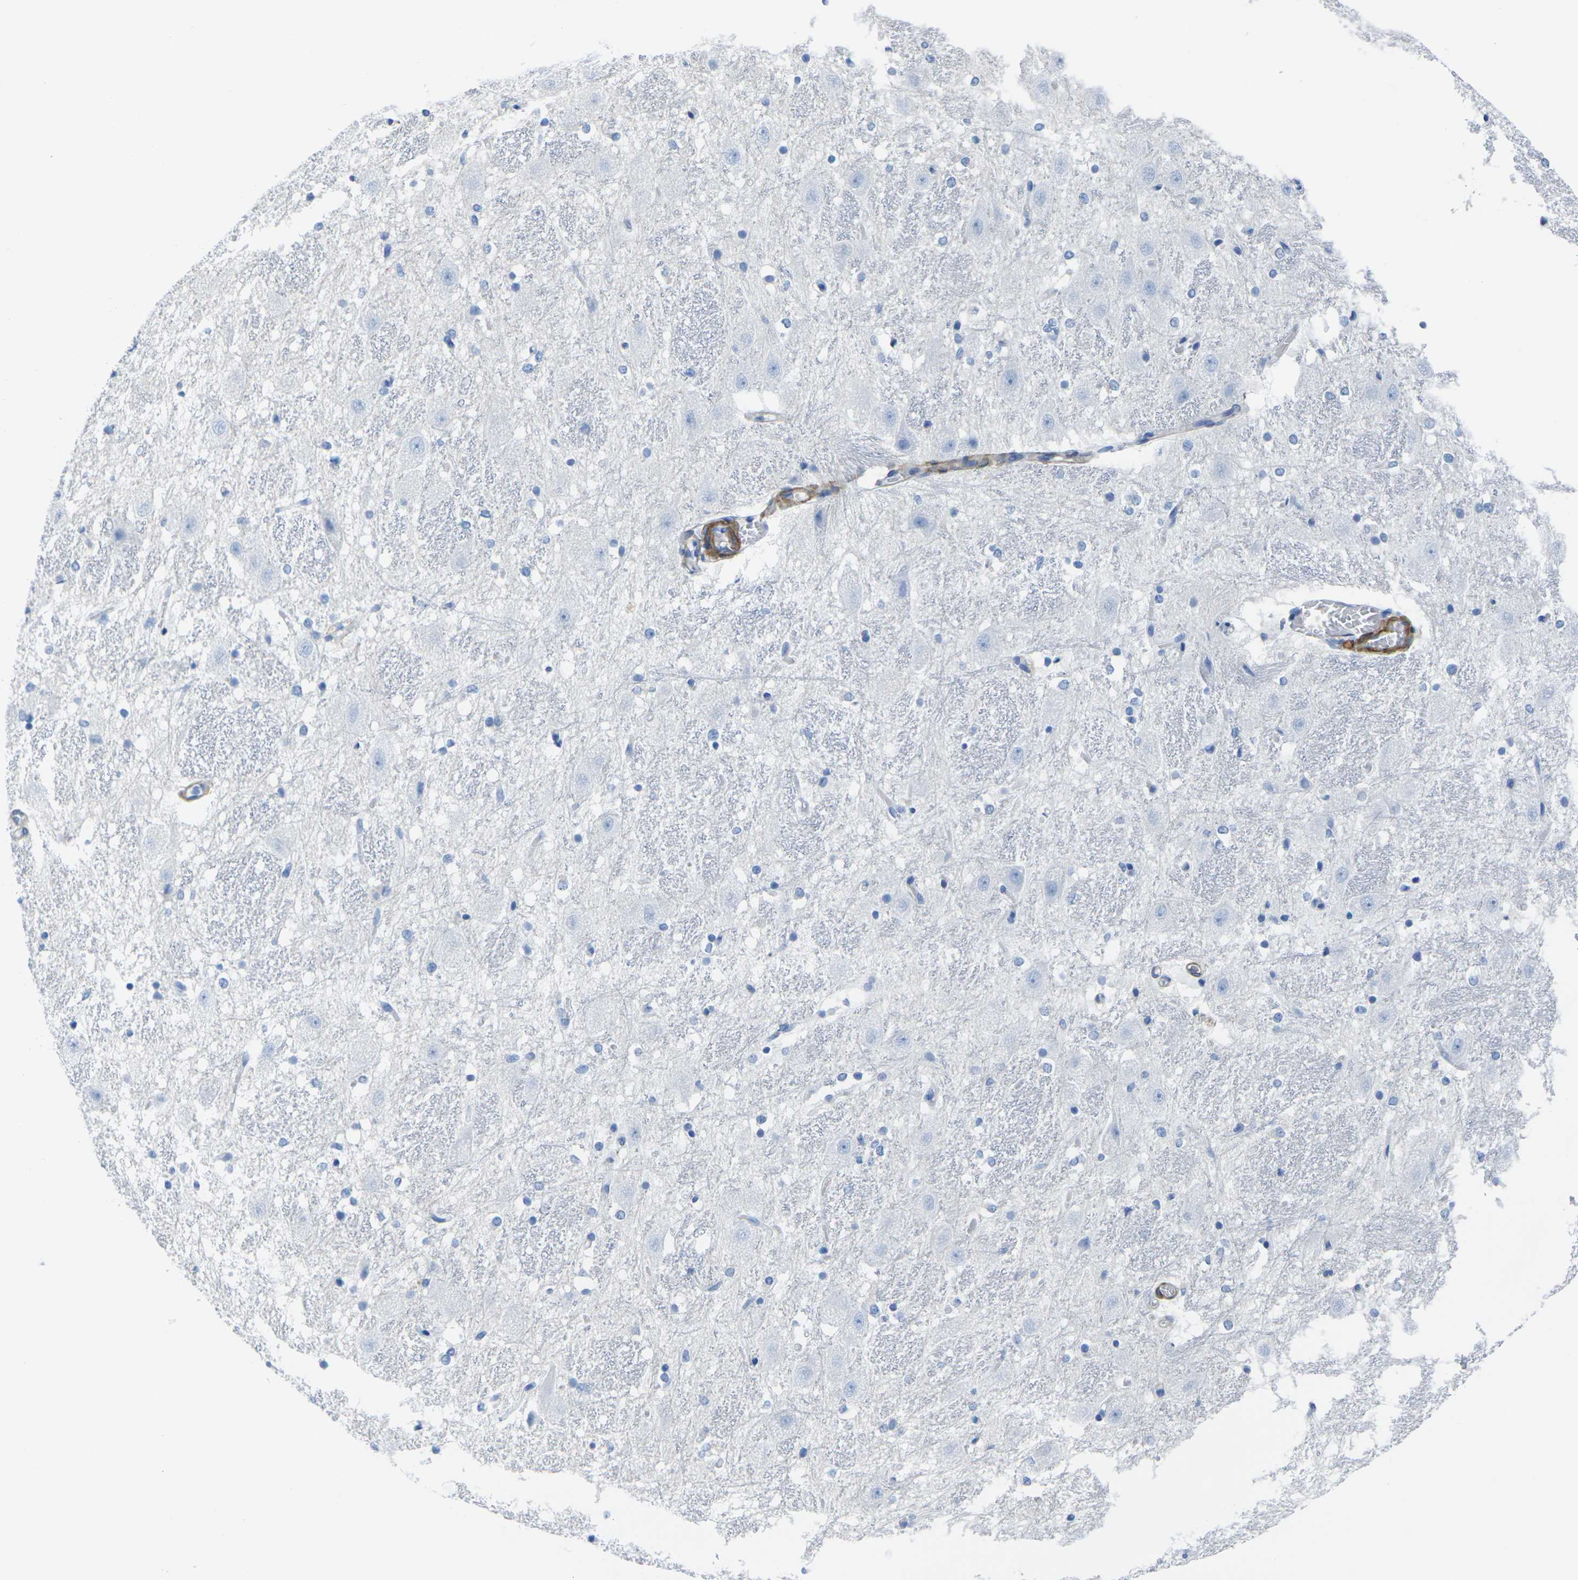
{"staining": {"intensity": "negative", "quantity": "none", "location": "none"}, "tissue": "hippocampus", "cell_type": "Glial cells", "image_type": "normal", "snomed": [{"axis": "morphology", "description": "Normal tissue, NOS"}, {"axis": "topography", "description": "Hippocampus"}], "caption": "Glial cells show no significant expression in normal hippocampus. (Brightfield microscopy of DAB immunohistochemistry at high magnification).", "gene": "CNN1", "patient": {"sex": "female", "age": 19}}